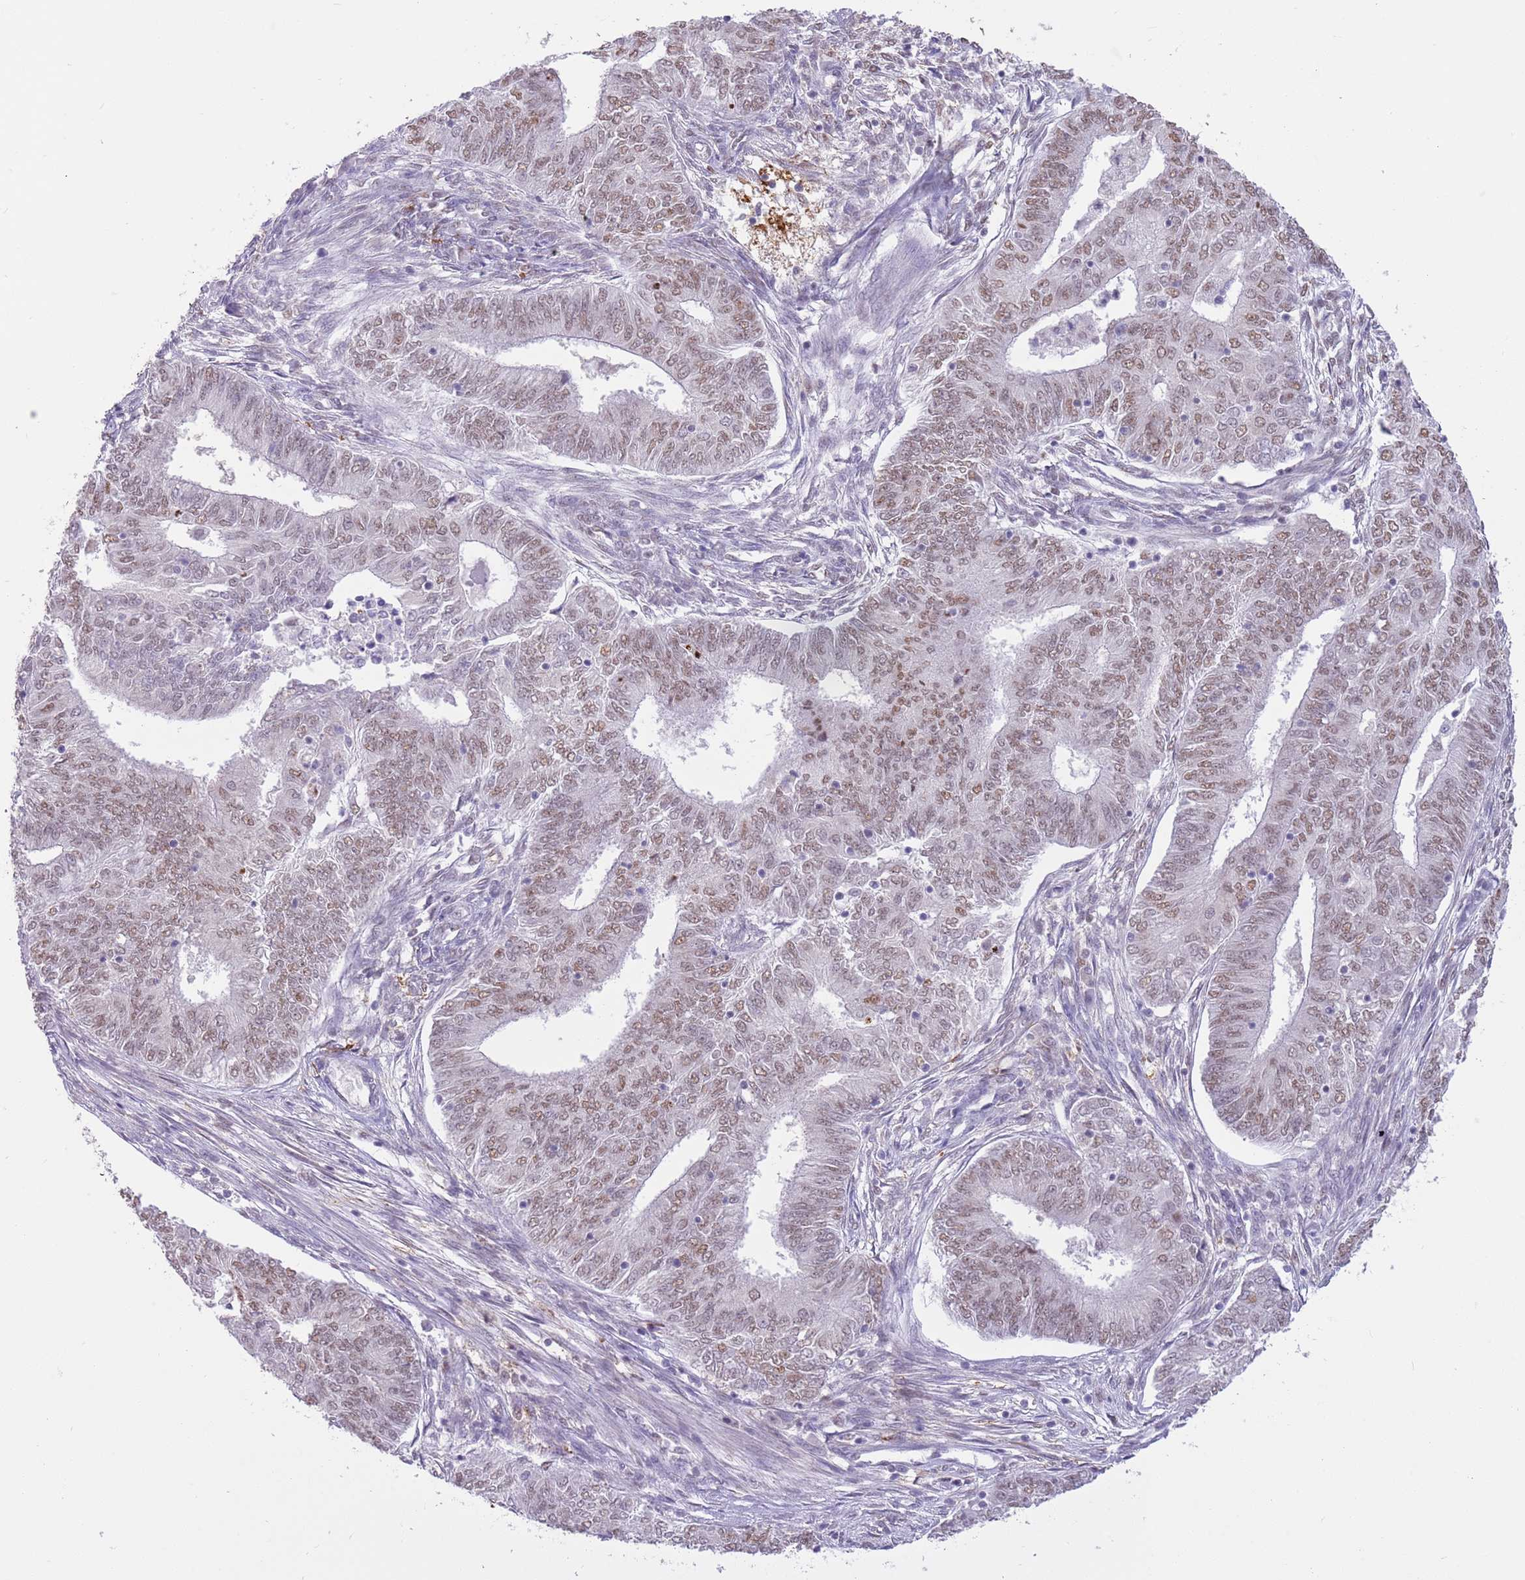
{"staining": {"intensity": "moderate", "quantity": ">75%", "location": "nuclear"}, "tissue": "endometrial cancer", "cell_type": "Tumor cells", "image_type": "cancer", "snomed": [{"axis": "morphology", "description": "Adenocarcinoma, NOS"}, {"axis": "topography", "description": "Endometrium"}], "caption": "Immunohistochemistry of adenocarcinoma (endometrial) reveals medium levels of moderate nuclear expression in approximately >75% of tumor cells. Immunohistochemistry stains the protein of interest in brown and the nuclei are stained blue.", "gene": "TRIM32", "patient": {"sex": "female", "age": 62}}